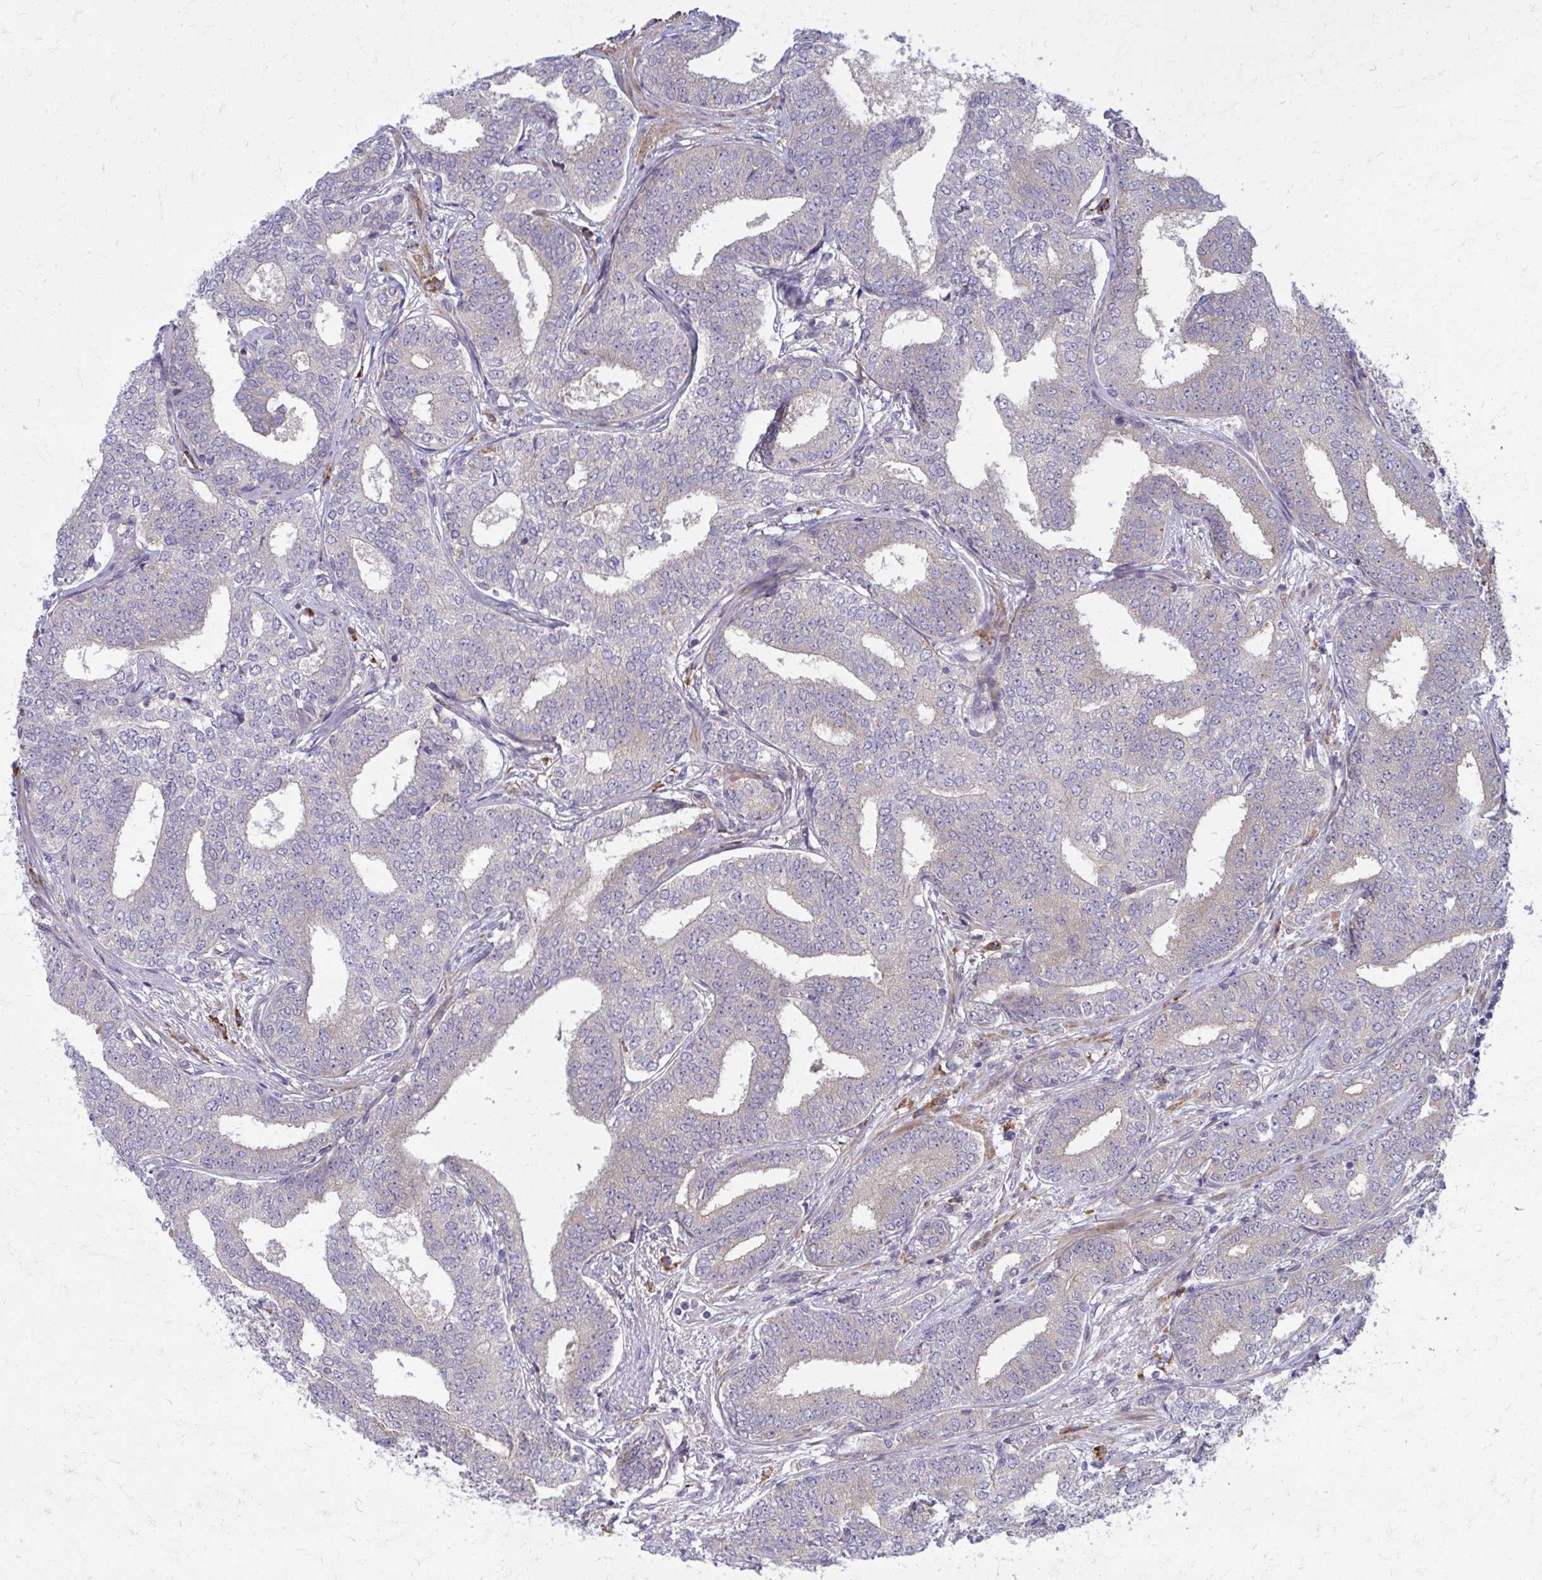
{"staining": {"intensity": "weak", "quantity": "25%-75%", "location": "cytoplasmic/membranous"}, "tissue": "prostate cancer", "cell_type": "Tumor cells", "image_type": "cancer", "snomed": [{"axis": "morphology", "description": "Adenocarcinoma, High grade"}, {"axis": "topography", "description": "Prostate"}], "caption": "The immunohistochemical stain highlights weak cytoplasmic/membranous staining in tumor cells of high-grade adenocarcinoma (prostate) tissue.", "gene": "CEMP1", "patient": {"sex": "male", "age": 72}}